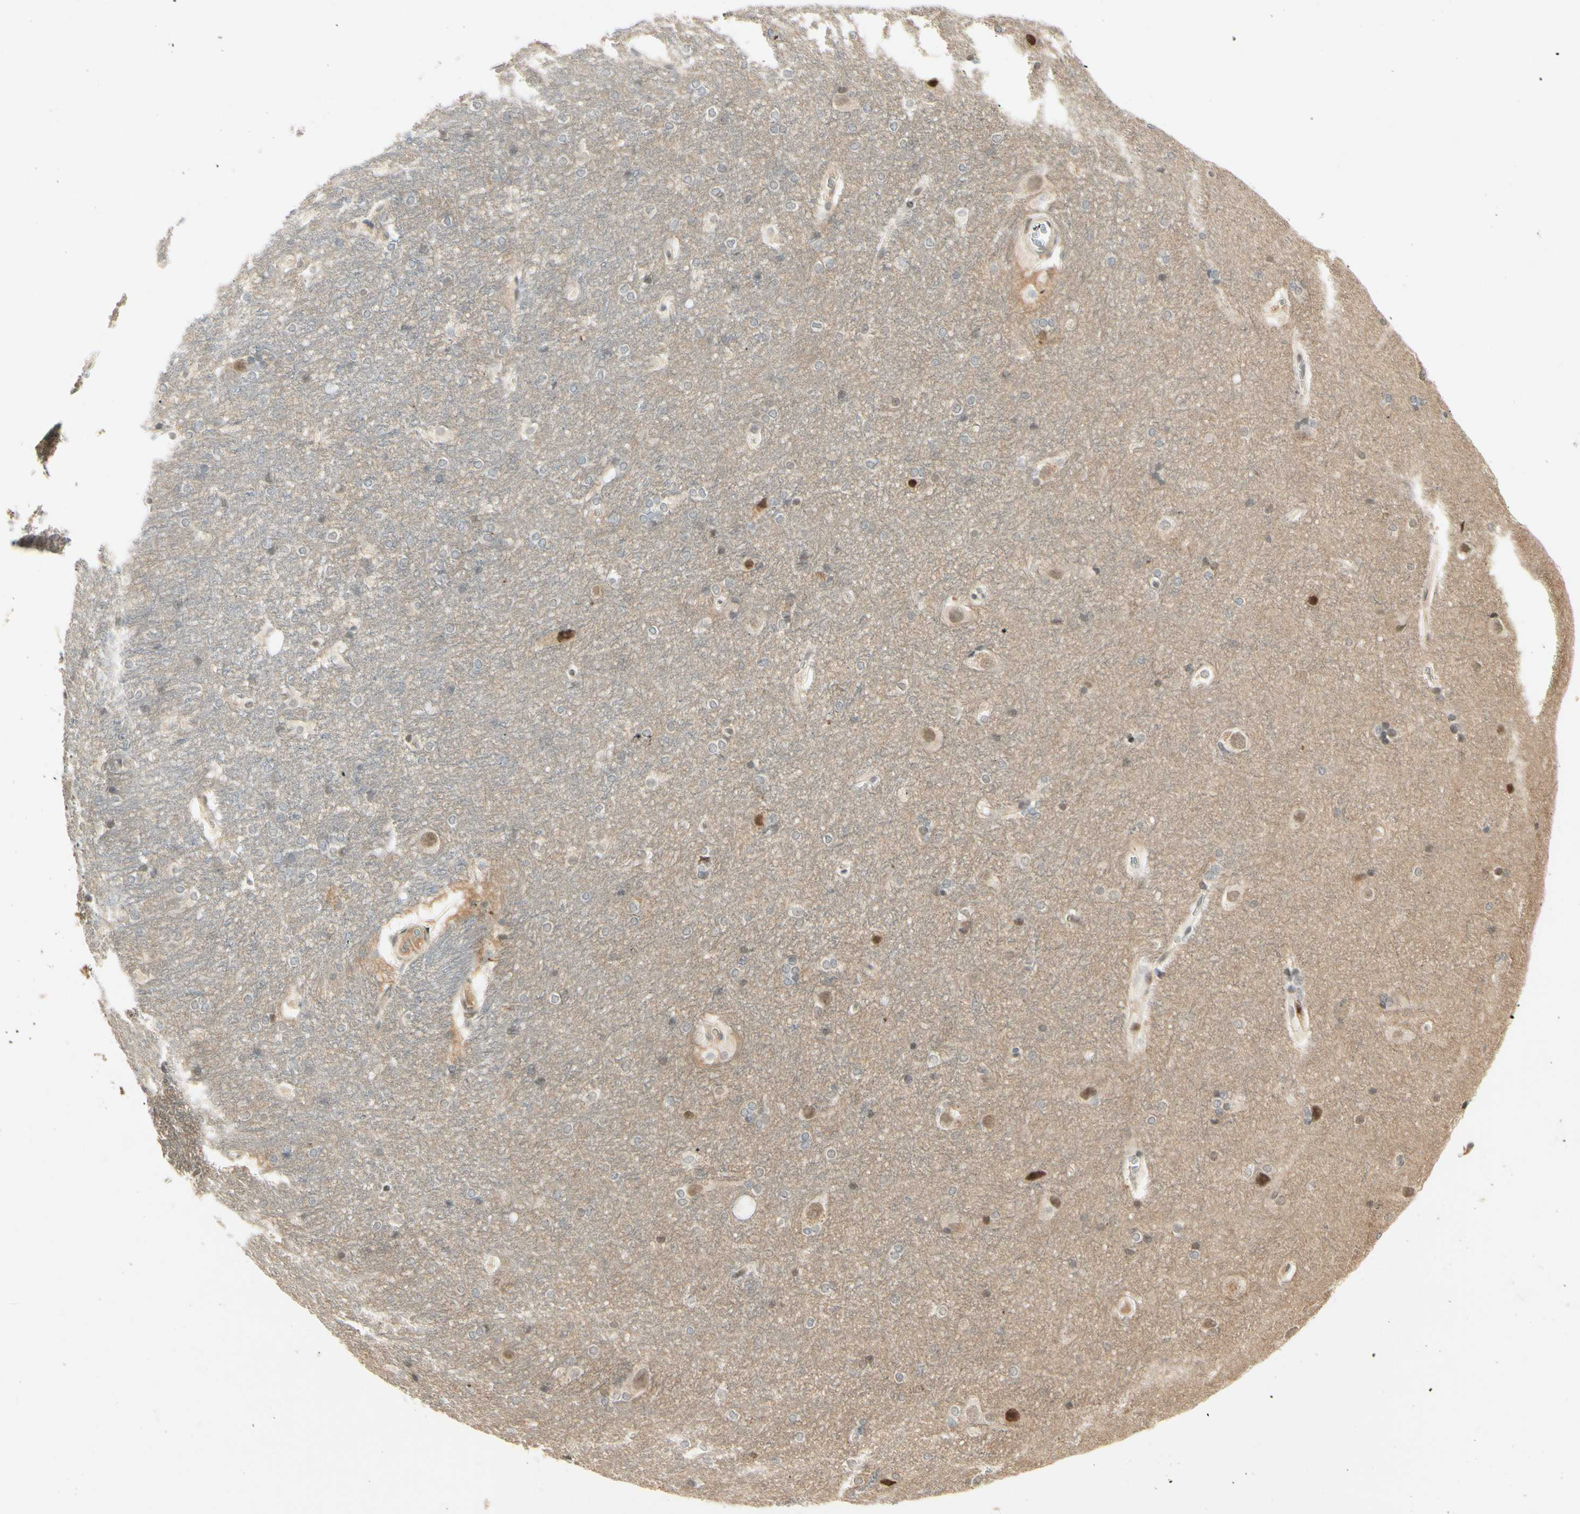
{"staining": {"intensity": "negative", "quantity": "none", "location": "none"}, "tissue": "hippocampus", "cell_type": "Glial cells", "image_type": "normal", "snomed": [{"axis": "morphology", "description": "Normal tissue, NOS"}, {"axis": "topography", "description": "Hippocampus"}], "caption": "Immunohistochemistry (IHC) of normal human hippocampus demonstrates no expression in glial cells.", "gene": "FNDC3B", "patient": {"sex": "female", "age": 19}}